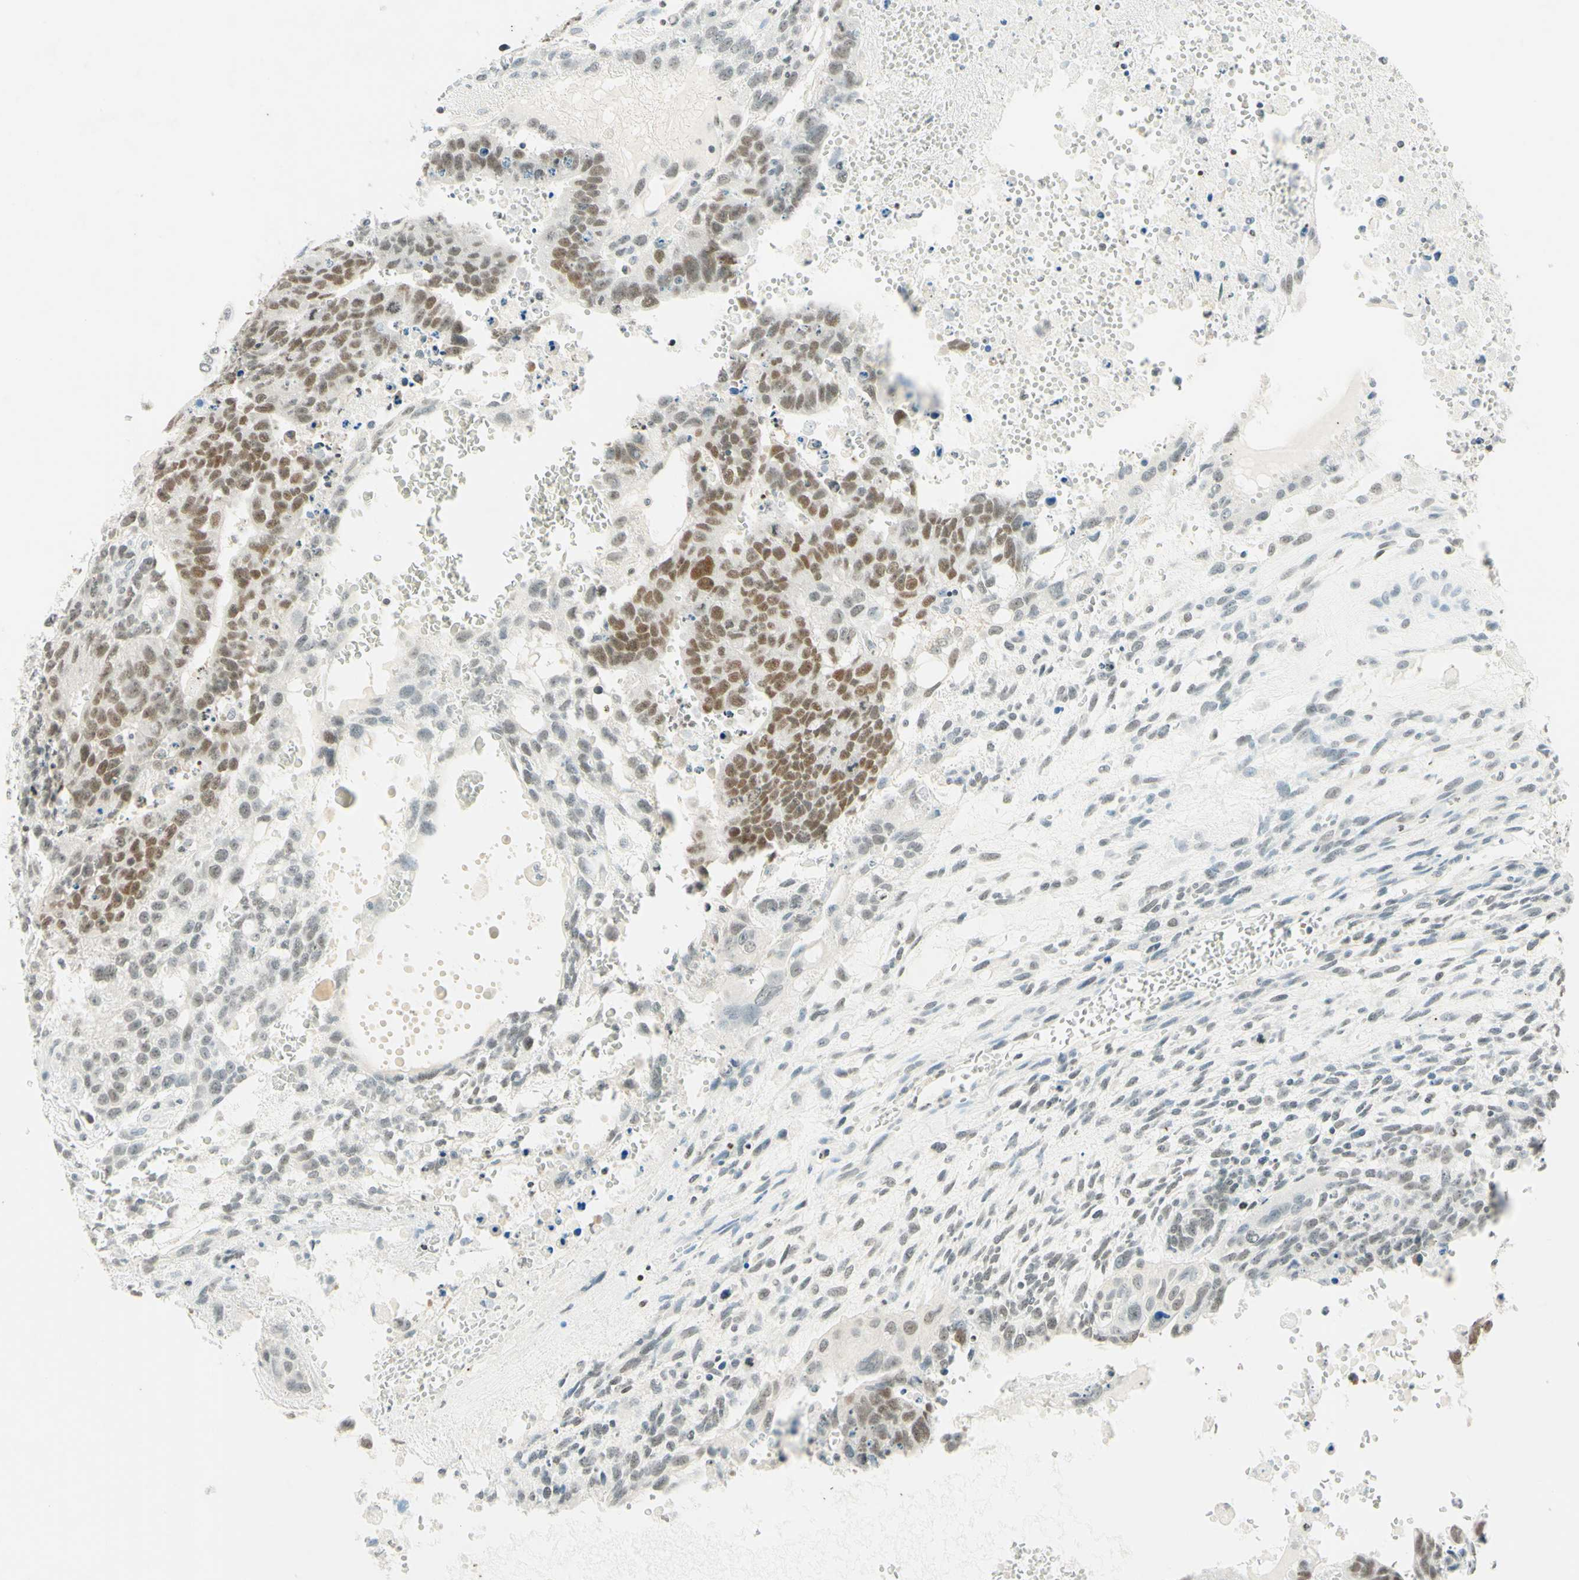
{"staining": {"intensity": "moderate", "quantity": "<25%", "location": "nuclear"}, "tissue": "testis cancer", "cell_type": "Tumor cells", "image_type": "cancer", "snomed": [{"axis": "morphology", "description": "Seminoma, NOS"}, {"axis": "morphology", "description": "Carcinoma, Embryonal, NOS"}, {"axis": "topography", "description": "Testis"}], "caption": "Brown immunohistochemical staining in human seminoma (testis) exhibits moderate nuclear staining in approximately <25% of tumor cells.", "gene": "MSH2", "patient": {"sex": "male", "age": 52}}